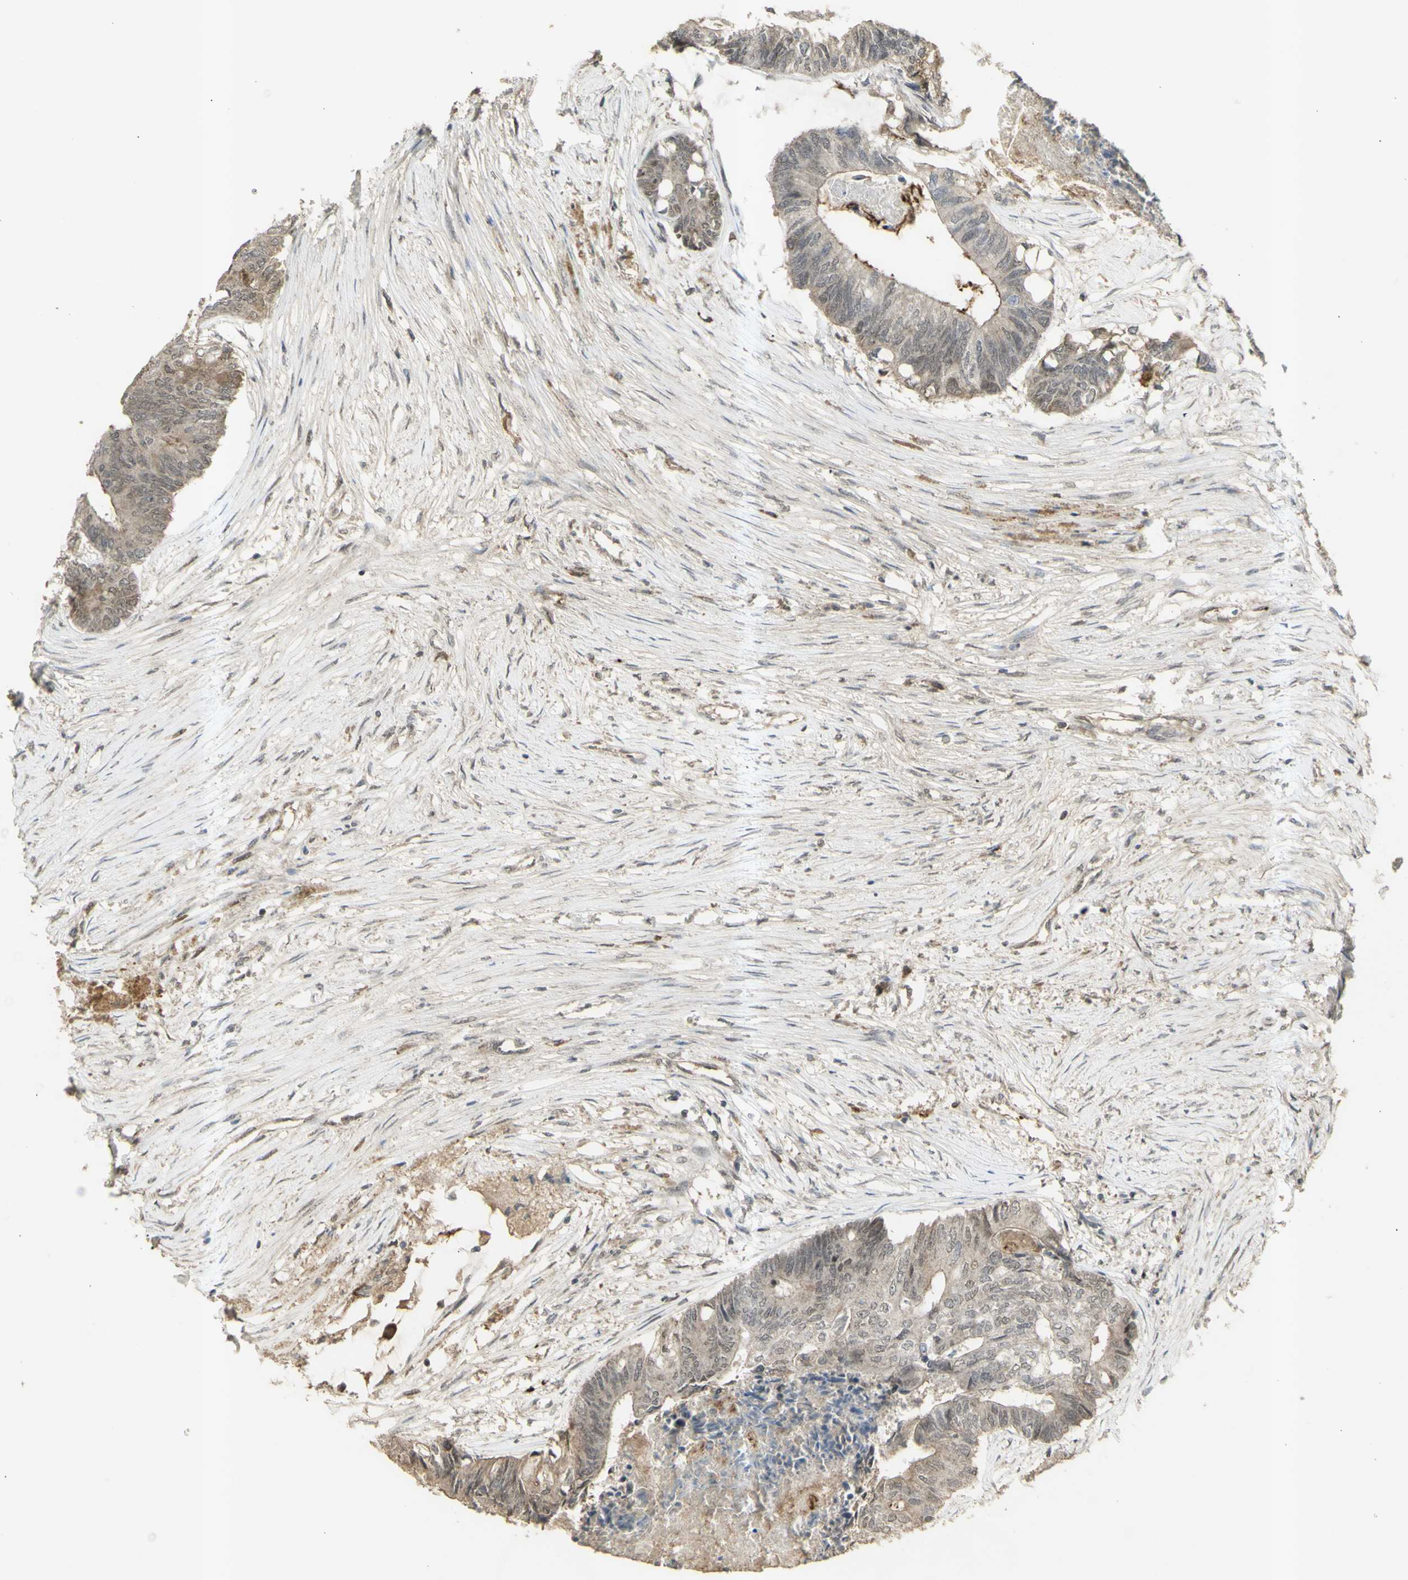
{"staining": {"intensity": "weak", "quantity": ">75%", "location": "cytoplasmic/membranous"}, "tissue": "colorectal cancer", "cell_type": "Tumor cells", "image_type": "cancer", "snomed": [{"axis": "morphology", "description": "Adenocarcinoma, NOS"}, {"axis": "topography", "description": "Rectum"}], "caption": "The histopathology image shows staining of colorectal cancer, revealing weak cytoplasmic/membranous protein staining (brown color) within tumor cells. Using DAB (brown) and hematoxylin (blue) stains, captured at high magnification using brightfield microscopy.", "gene": "ALOX12", "patient": {"sex": "male", "age": 63}}